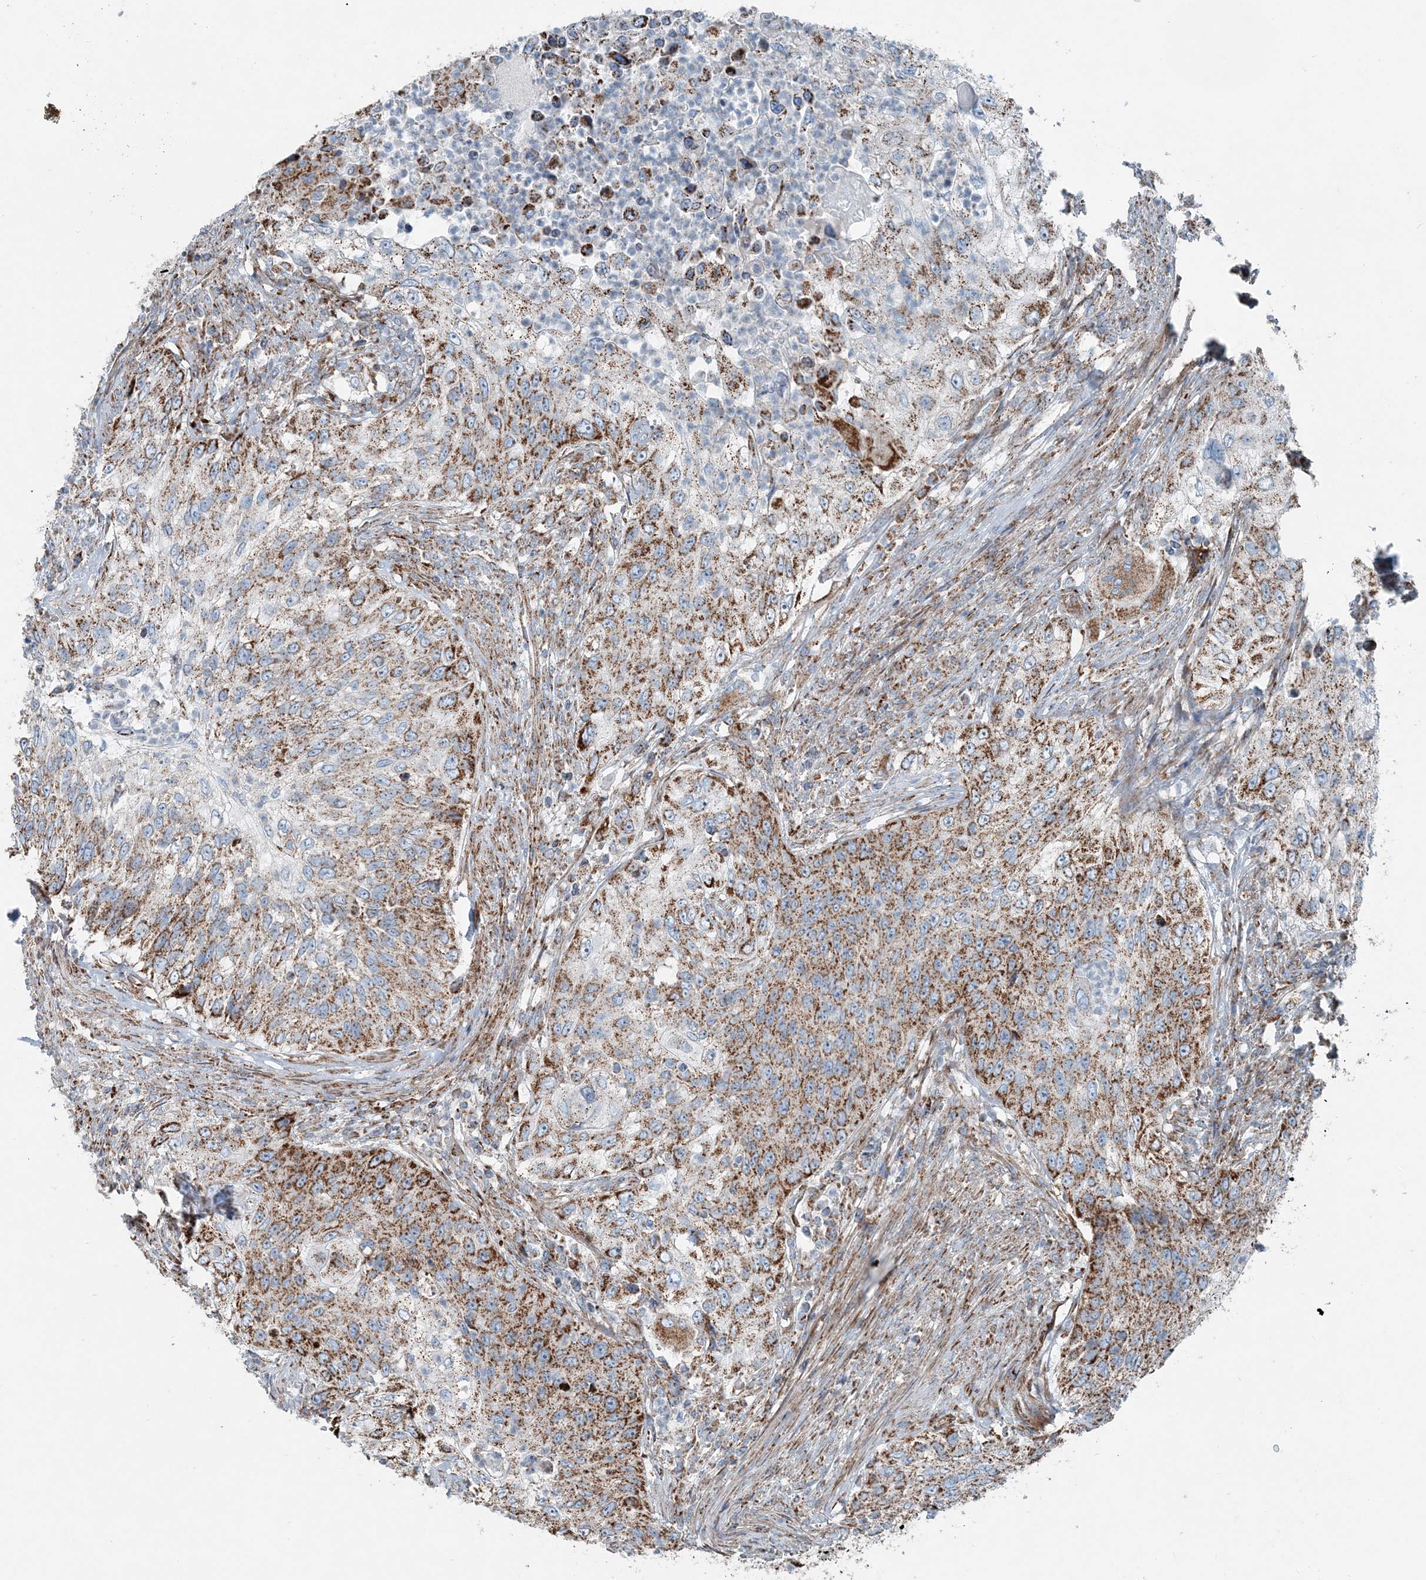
{"staining": {"intensity": "strong", "quantity": "25%-75%", "location": "cytoplasmic/membranous"}, "tissue": "urothelial cancer", "cell_type": "Tumor cells", "image_type": "cancer", "snomed": [{"axis": "morphology", "description": "Urothelial carcinoma, High grade"}, {"axis": "topography", "description": "Urinary bladder"}], "caption": "There is high levels of strong cytoplasmic/membranous positivity in tumor cells of urothelial carcinoma (high-grade), as demonstrated by immunohistochemical staining (brown color).", "gene": "INTU", "patient": {"sex": "female", "age": 60}}